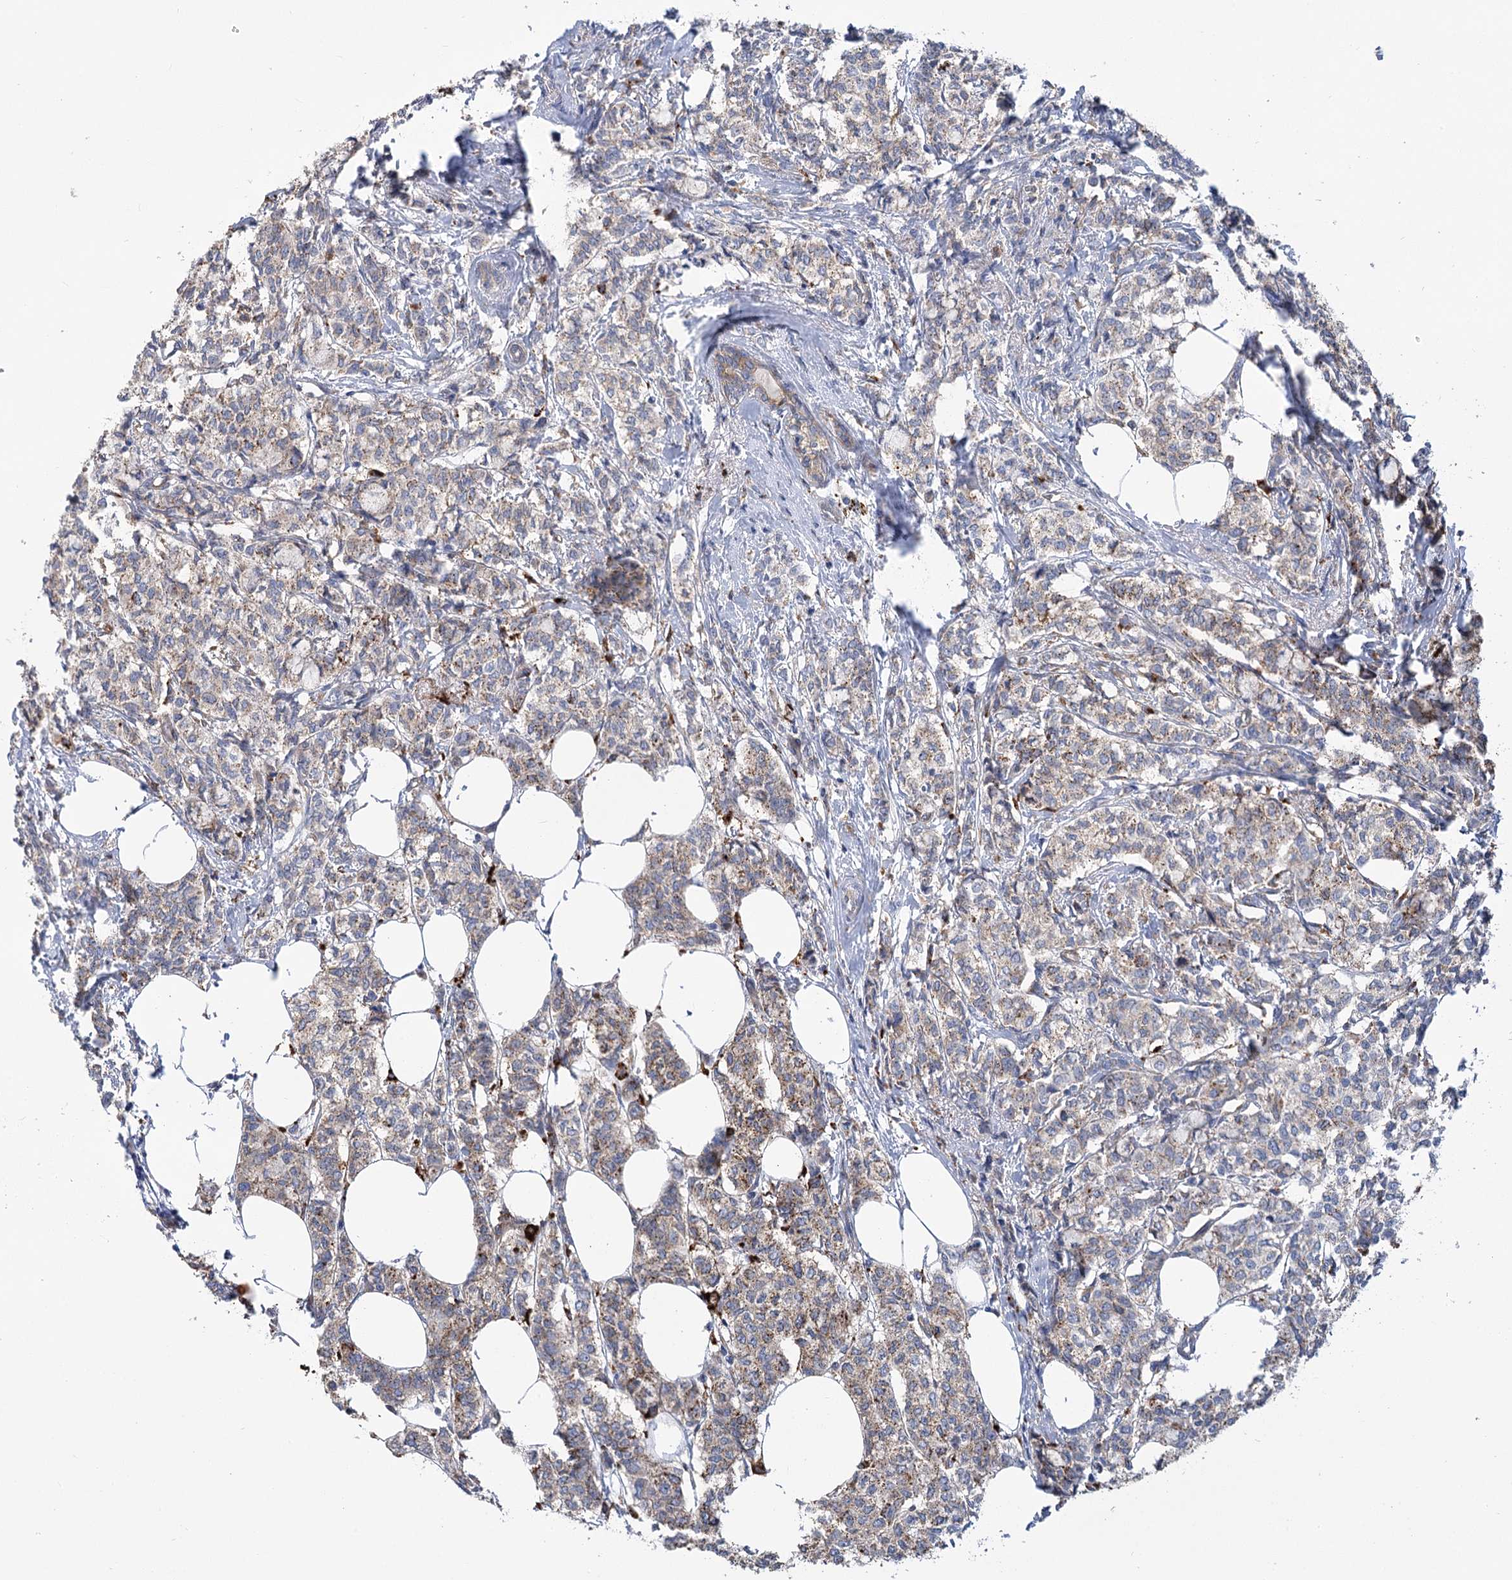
{"staining": {"intensity": "moderate", "quantity": "25%-75%", "location": "cytoplasmic/membranous"}, "tissue": "breast cancer", "cell_type": "Tumor cells", "image_type": "cancer", "snomed": [{"axis": "morphology", "description": "Lobular carcinoma"}, {"axis": "topography", "description": "Breast"}], "caption": "Immunohistochemistry micrograph of neoplastic tissue: lobular carcinoma (breast) stained using IHC shows medium levels of moderate protein expression localized specifically in the cytoplasmic/membranous of tumor cells, appearing as a cytoplasmic/membranous brown color.", "gene": "GUSB", "patient": {"sex": "female", "age": 60}}